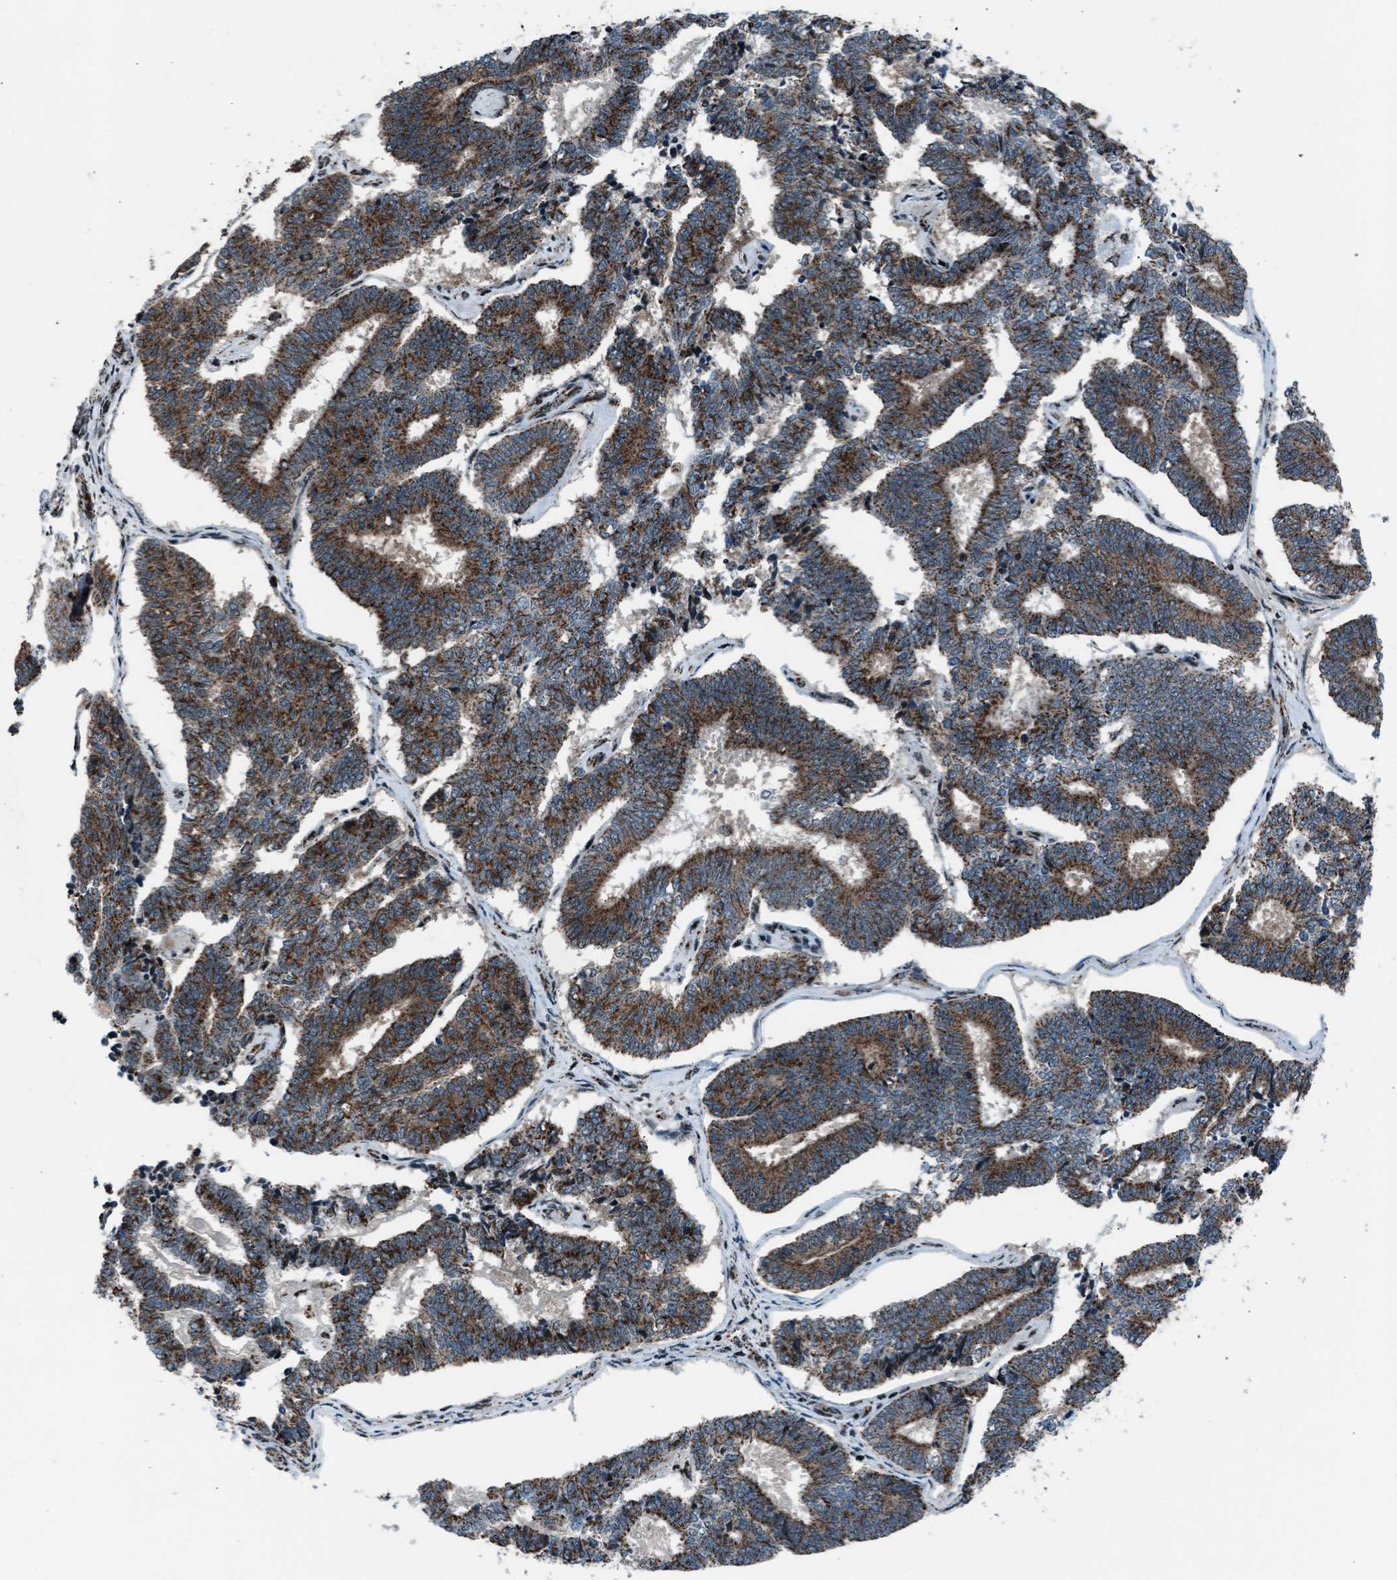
{"staining": {"intensity": "moderate", "quantity": ">75%", "location": "cytoplasmic/membranous"}, "tissue": "endometrial cancer", "cell_type": "Tumor cells", "image_type": "cancer", "snomed": [{"axis": "morphology", "description": "Adenocarcinoma, NOS"}, {"axis": "topography", "description": "Endometrium"}], "caption": "IHC image of endometrial adenocarcinoma stained for a protein (brown), which shows medium levels of moderate cytoplasmic/membranous staining in about >75% of tumor cells.", "gene": "MORC3", "patient": {"sex": "female", "age": 70}}